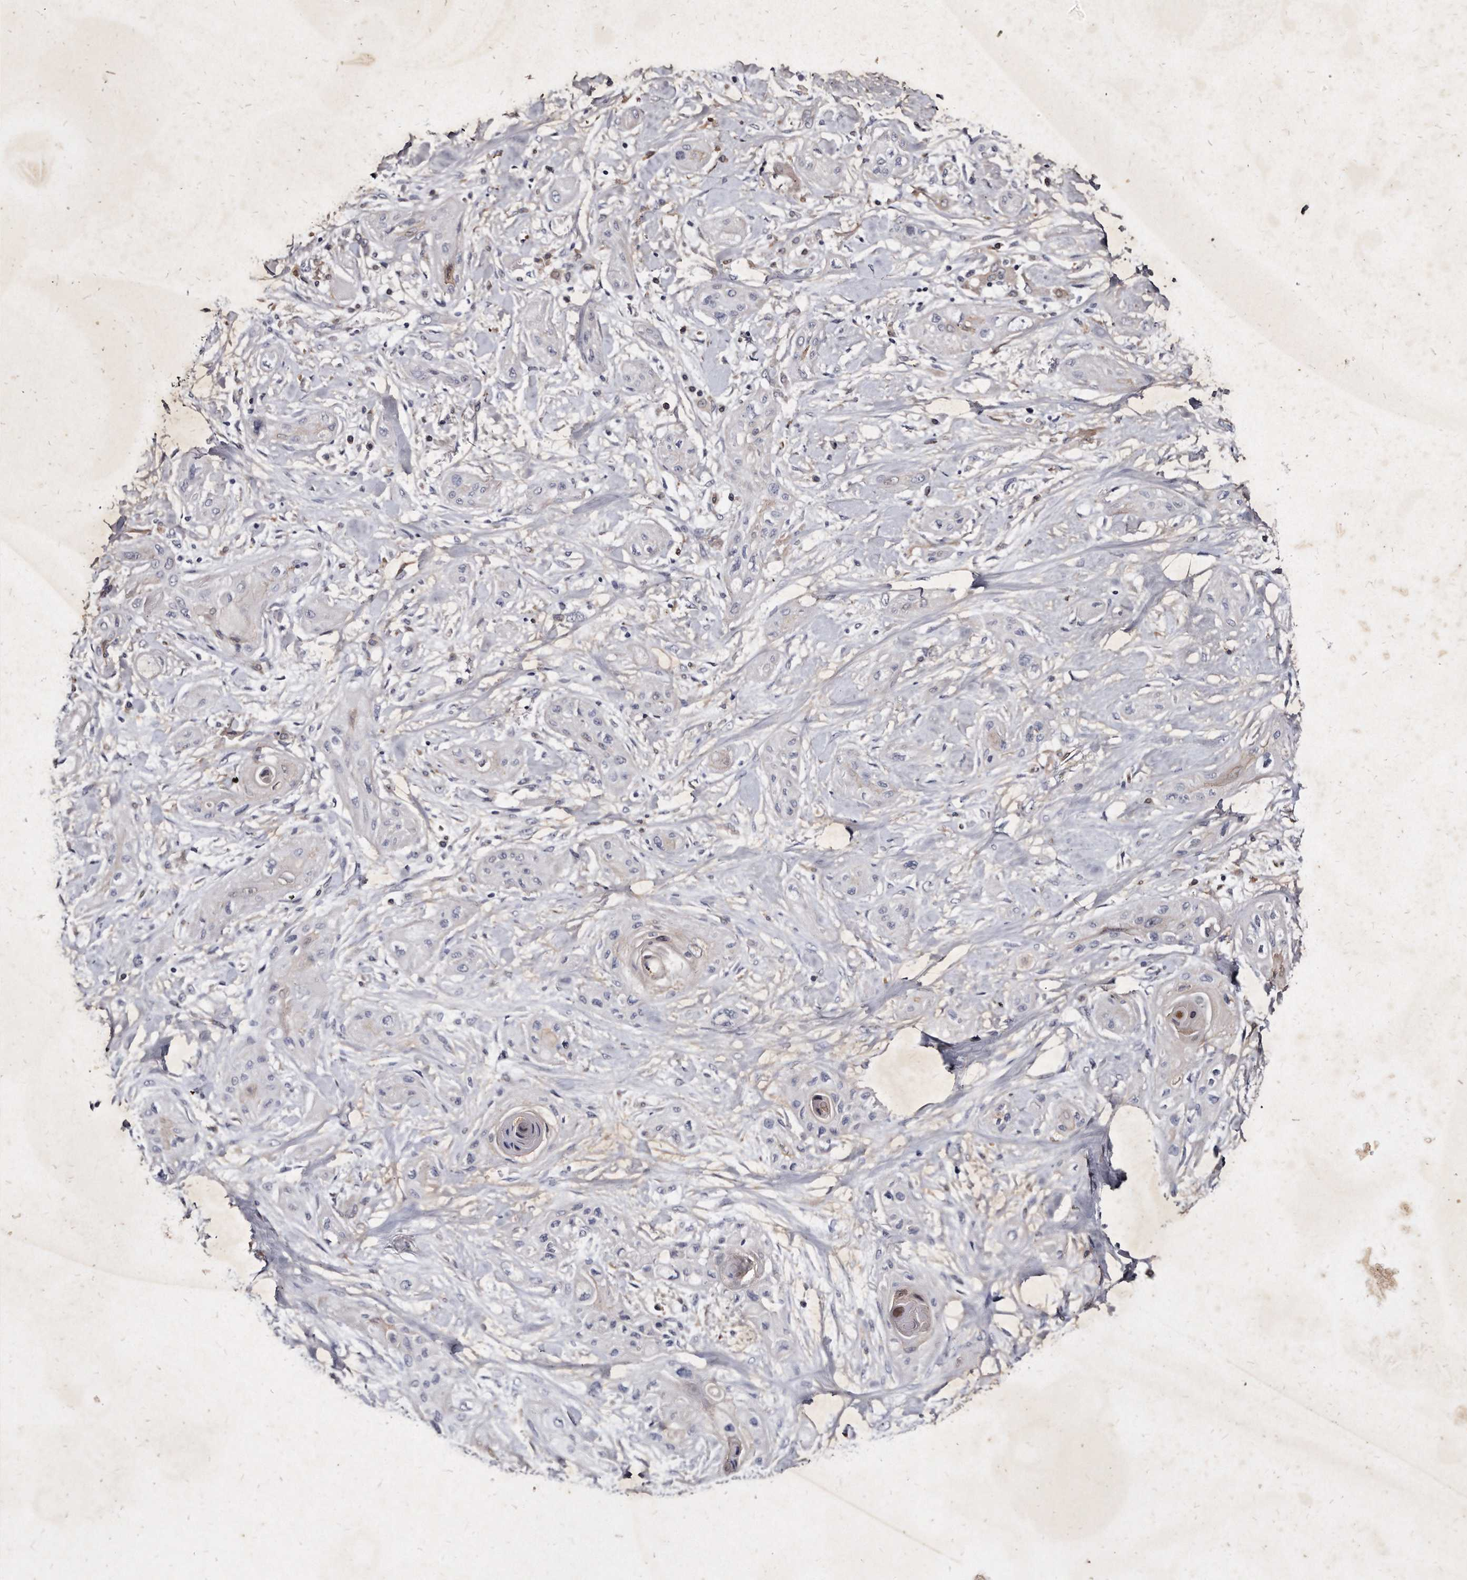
{"staining": {"intensity": "negative", "quantity": "none", "location": "none"}, "tissue": "lung cancer", "cell_type": "Tumor cells", "image_type": "cancer", "snomed": [{"axis": "morphology", "description": "Squamous cell carcinoma, NOS"}, {"axis": "topography", "description": "Lung"}], "caption": "Image shows no significant protein staining in tumor cells of lung squamous cell carcinoma.", "gene": "KLHDC3", "patient": {"sex": "female", "age": 47}}